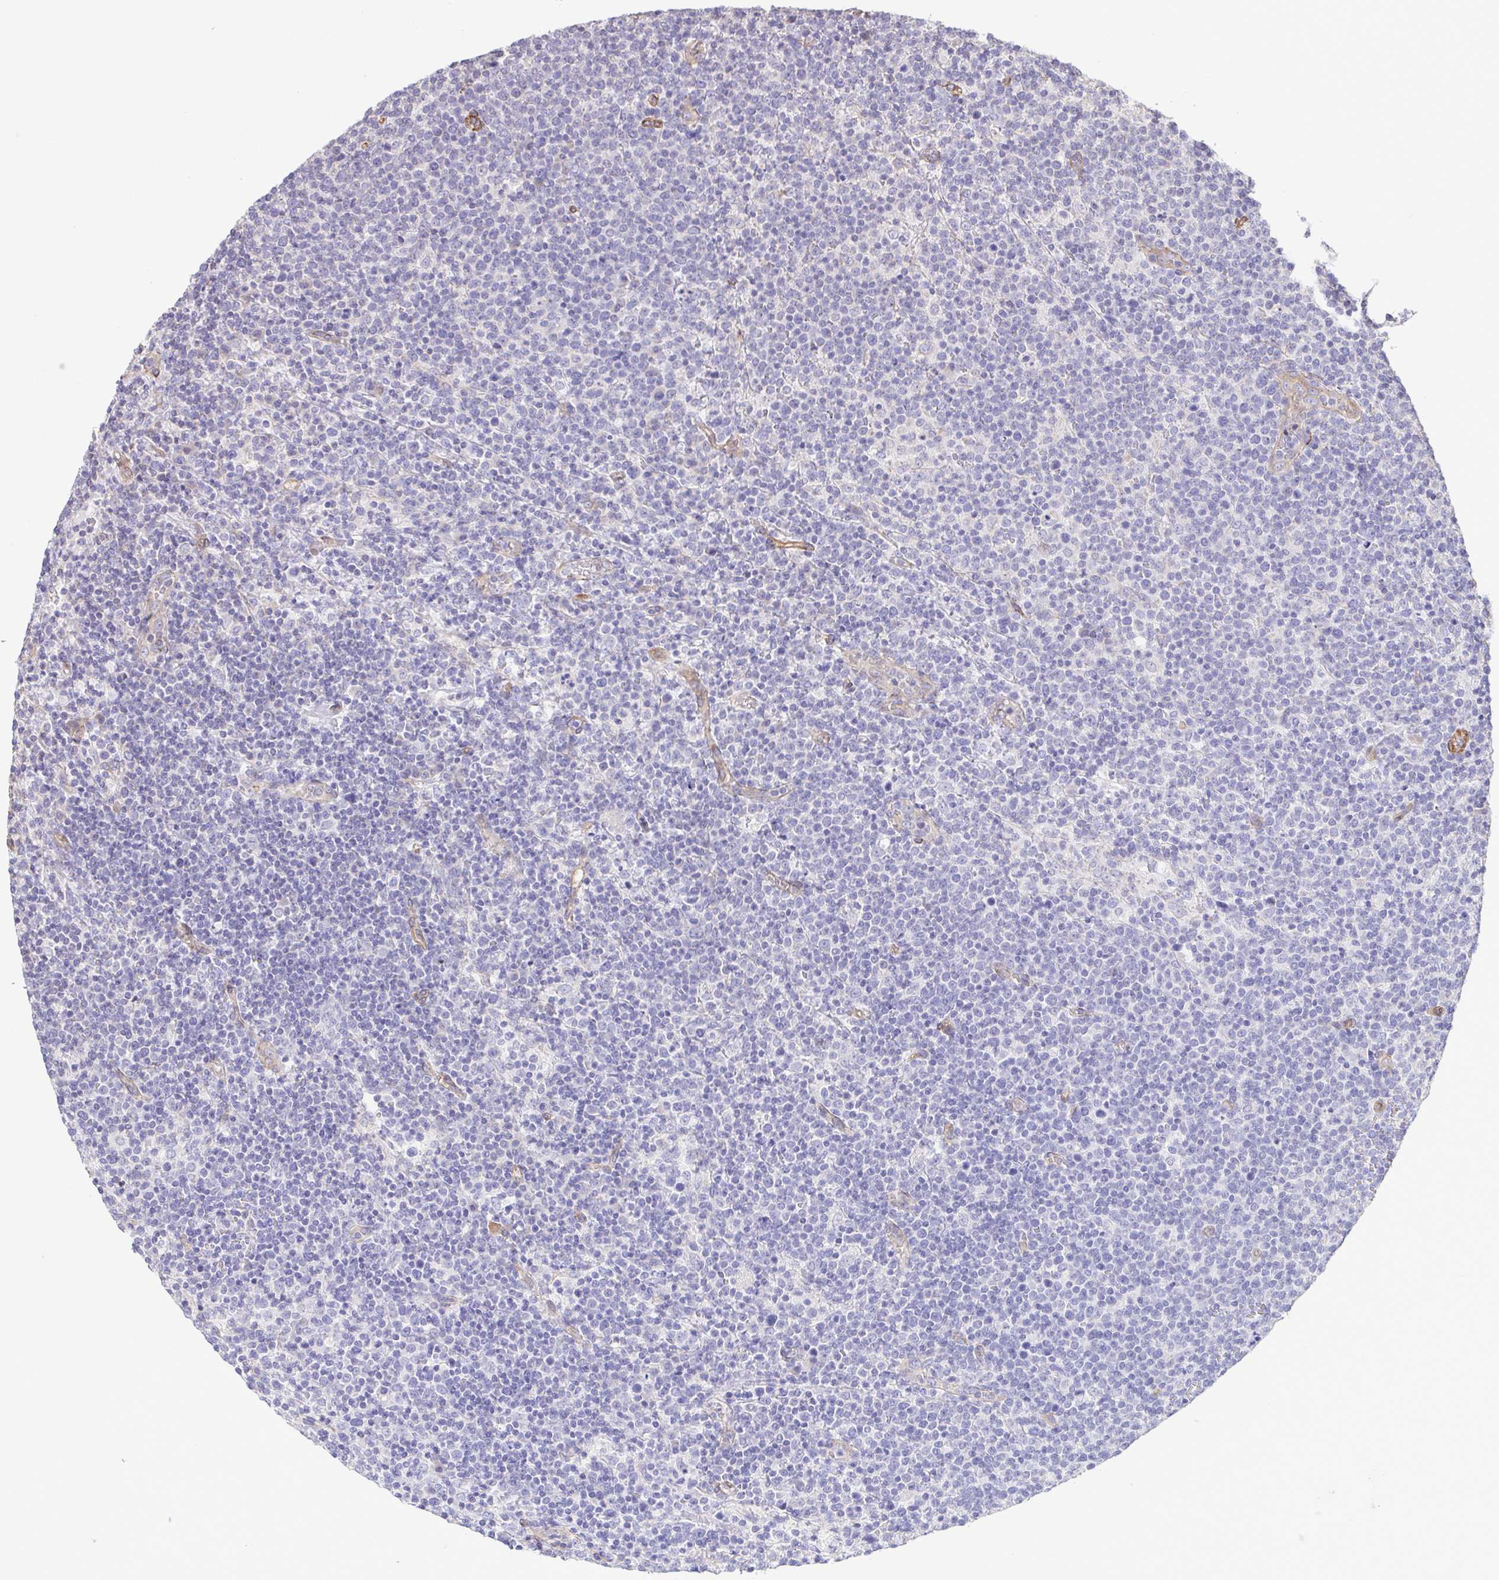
{"staining": {"intensity": "negative", "quantity": "none", "location": "none"}, "tissue": "lymphoma", "cell_type": "Tumor cells", "image_type": "cancer", "snomed": [{"axis": "morphology", "description": "Malignant lymphoma, non-Hodgkin's type, High grade"}, {"axis": "topography", "description": "Lymph node"}], "caption": "This is an immunohistochemistry (IHC) histopathology image of human high-grade malignant lymphoma, non-Hodgkin's type. There is no expression in tumor cells.", "gene": "FLT1", "patient": {"sex": "male", "age": 61}}